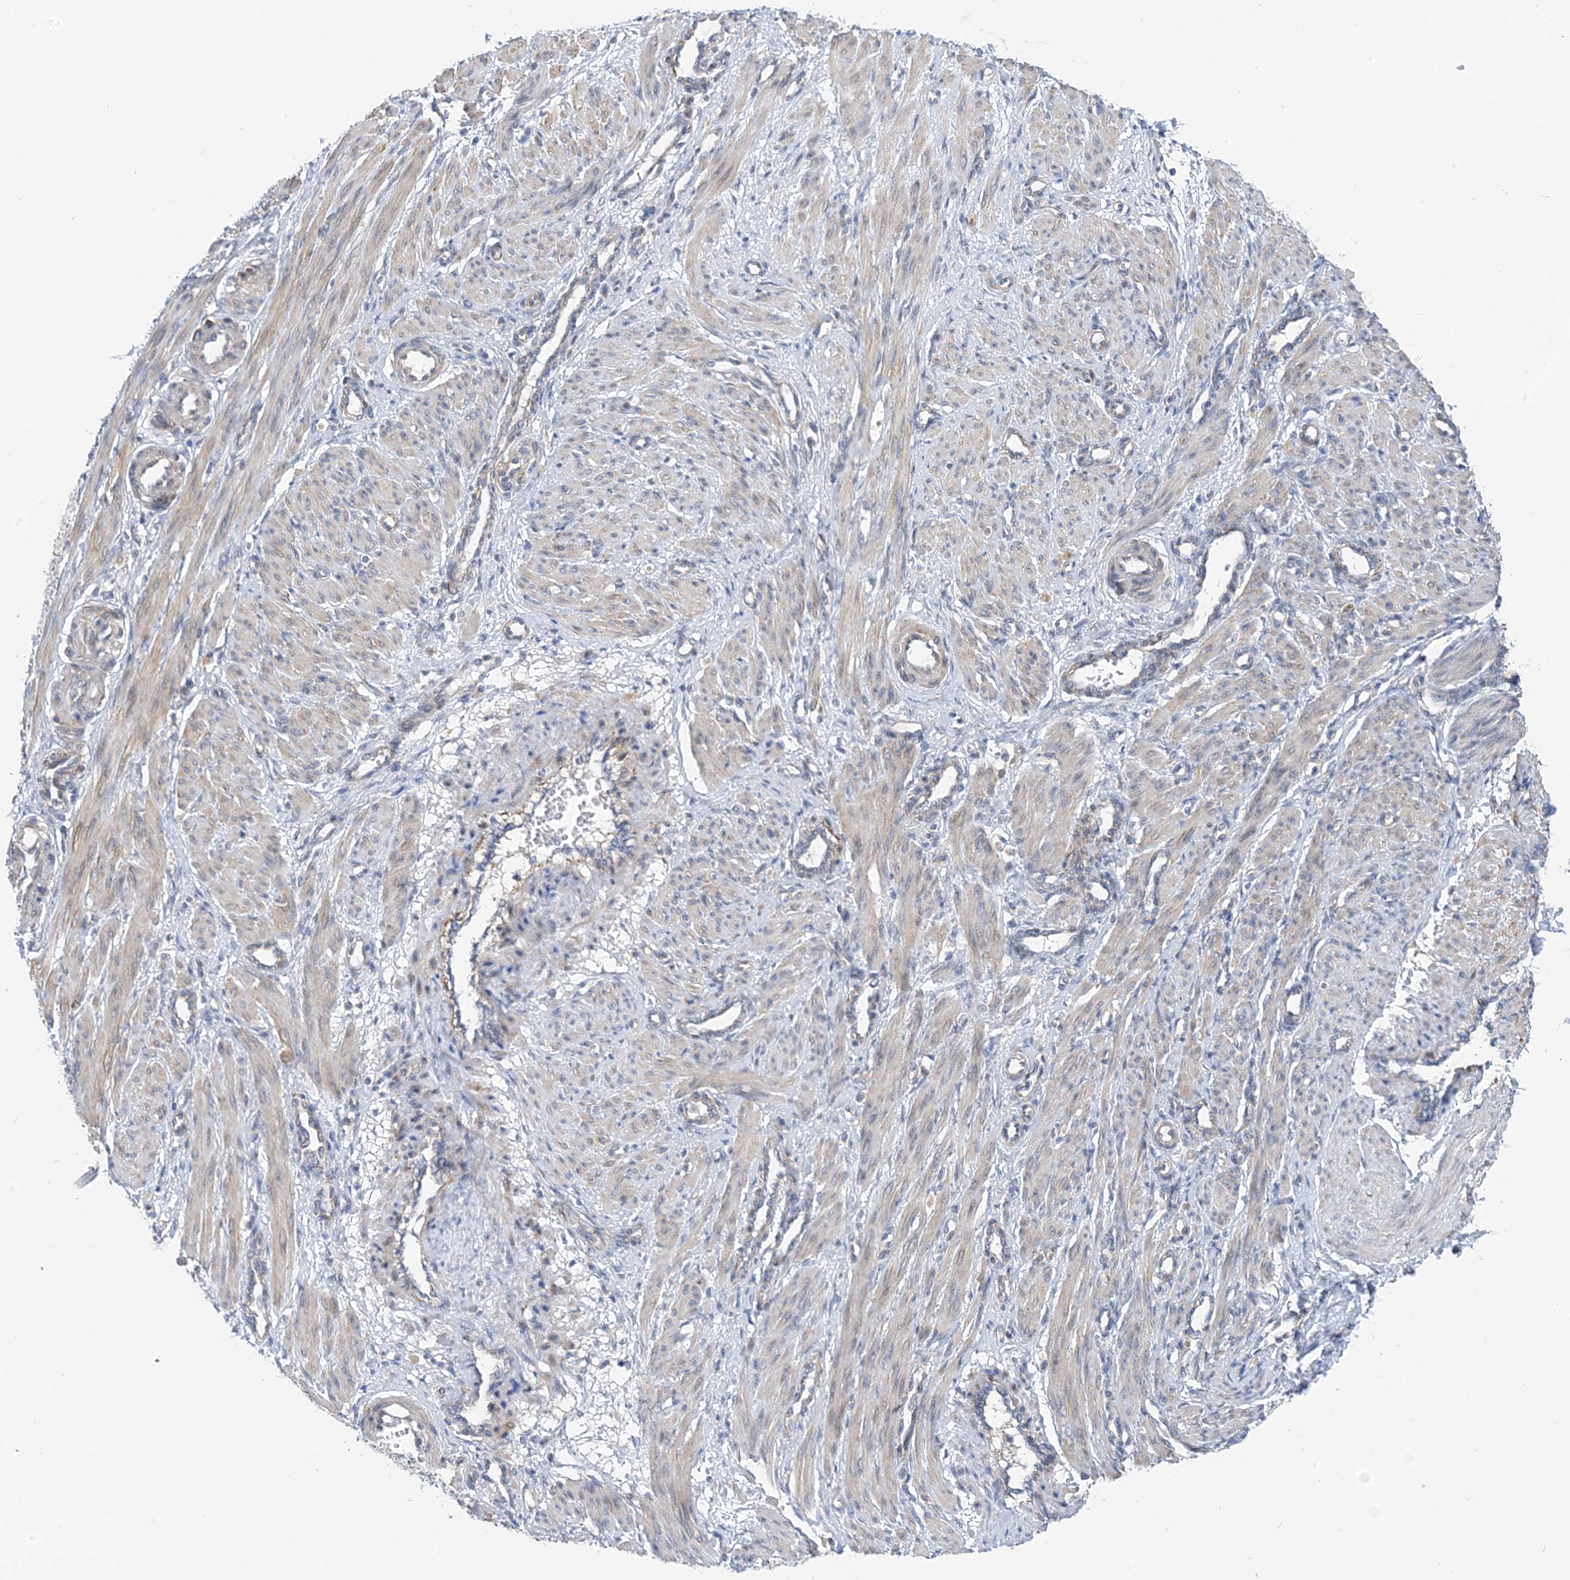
{"staining": {"intensity": "moderate", "quantity": "<25%", "location": "cytoplasmic/membranous"}, "tissue": "smooth muscle", "cell_type": "Smooth muscle cells", "image_type": "normal", "snomed": [{"axis": "morphology", "description": "Normal tissue, NOS"}, {"axis": "topography", "description": "Endometrium"}], "caption": "Smooth muscle stained with a brown dye exhibits moderate cytoplasmic/membranous positive expression in approximately <25% of smooth muscle cells.", "gene": "PLEKHA3", "patient": {"sex": "female", "age": 33}}